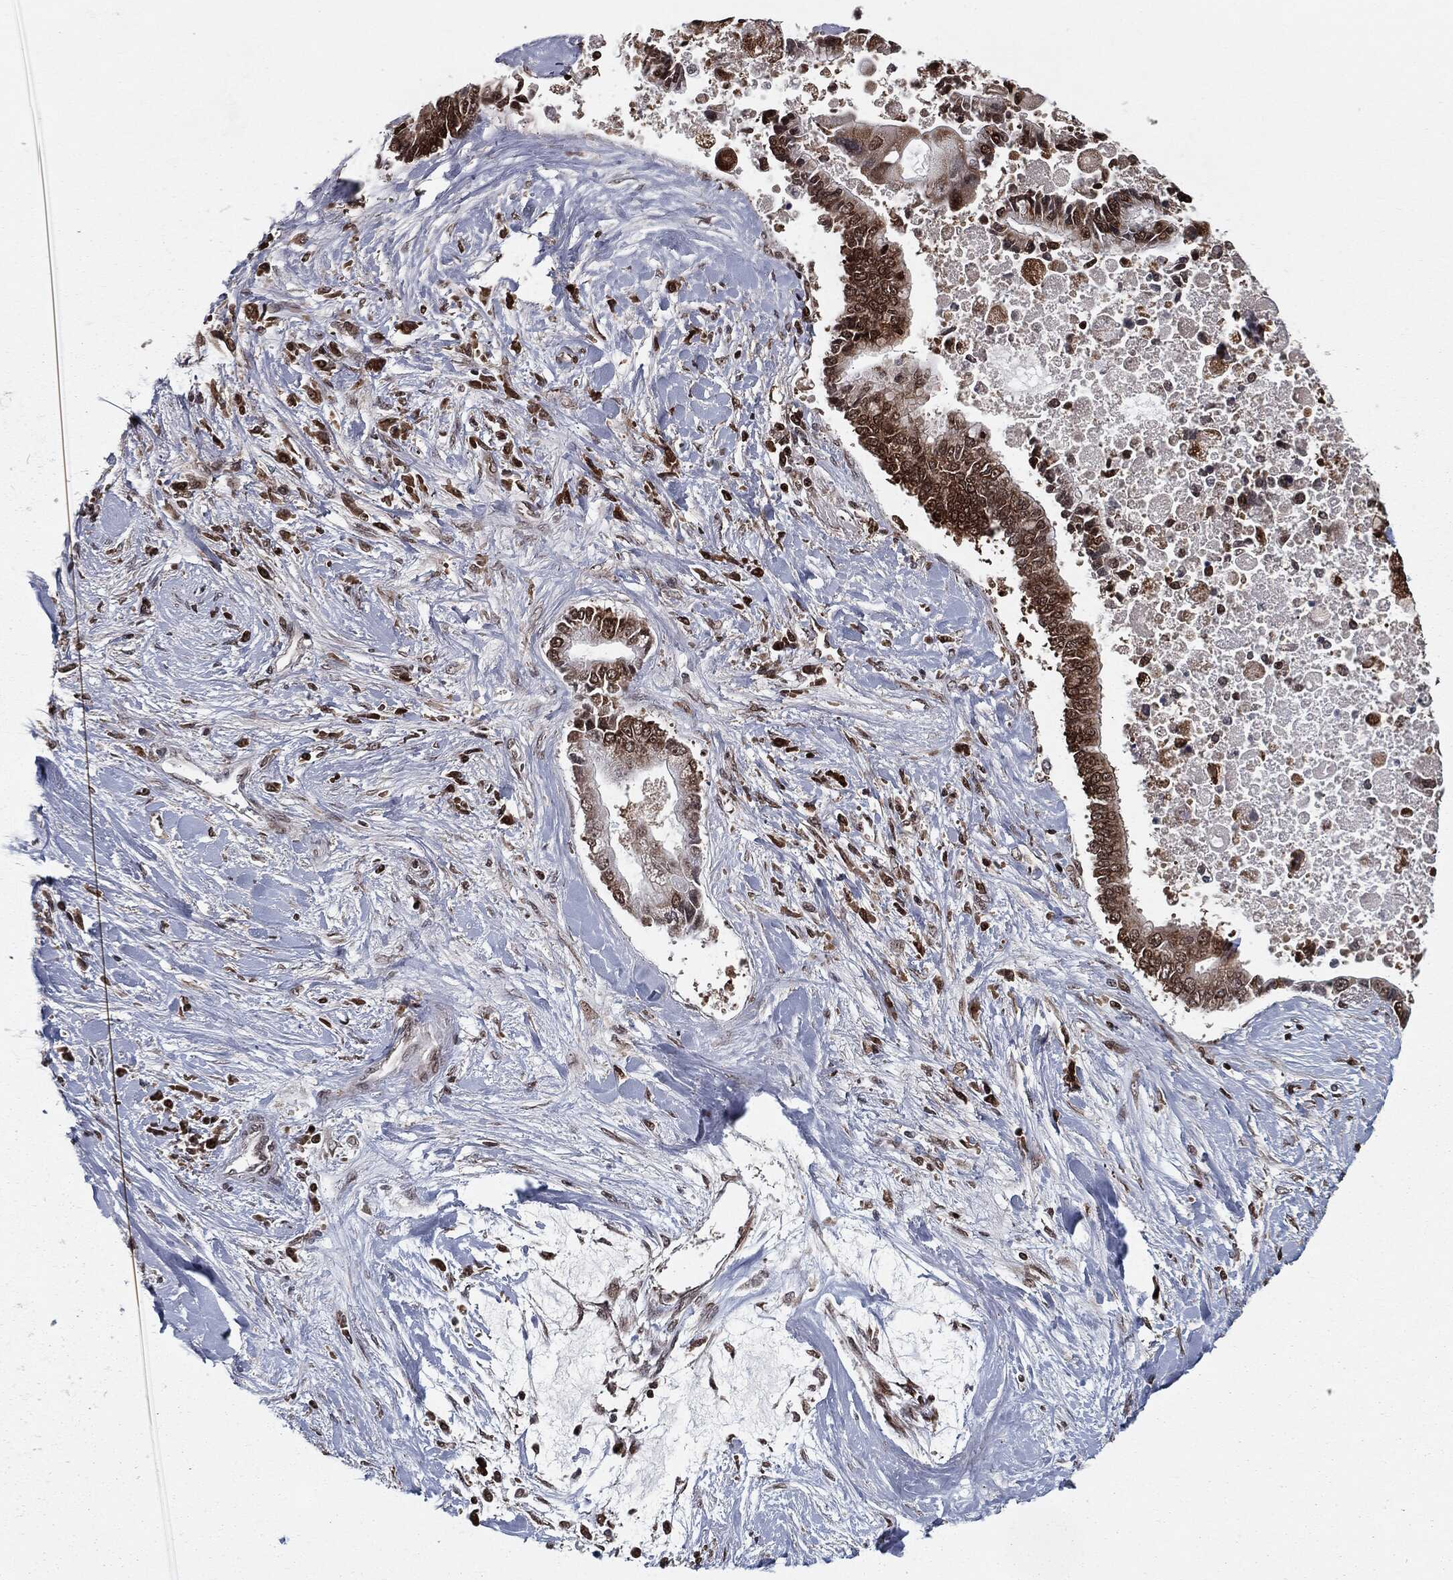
{"staining": {"intensity": "strong", "quantity": ">75%", "location": "cytoplasmic/membranous,nuclear"}, "tissue": "liver cancer", "cell_type": "Tumor cells", "image_type": "cancer", "snomed": [{"axis": "morphology", "description": "Cholangiocarcinoma"}, {"axis": "topography", "description": "Liver"}], "caption": "Cholangiocarcinoma (liver) stained with a brown dye exhibits strong cytoplasmic/membranous and nuclear positive positivity in approximately >75% of tumor cells.", "gene": "CHCHD2", "patient": {"sex": "male", "age": 50}}